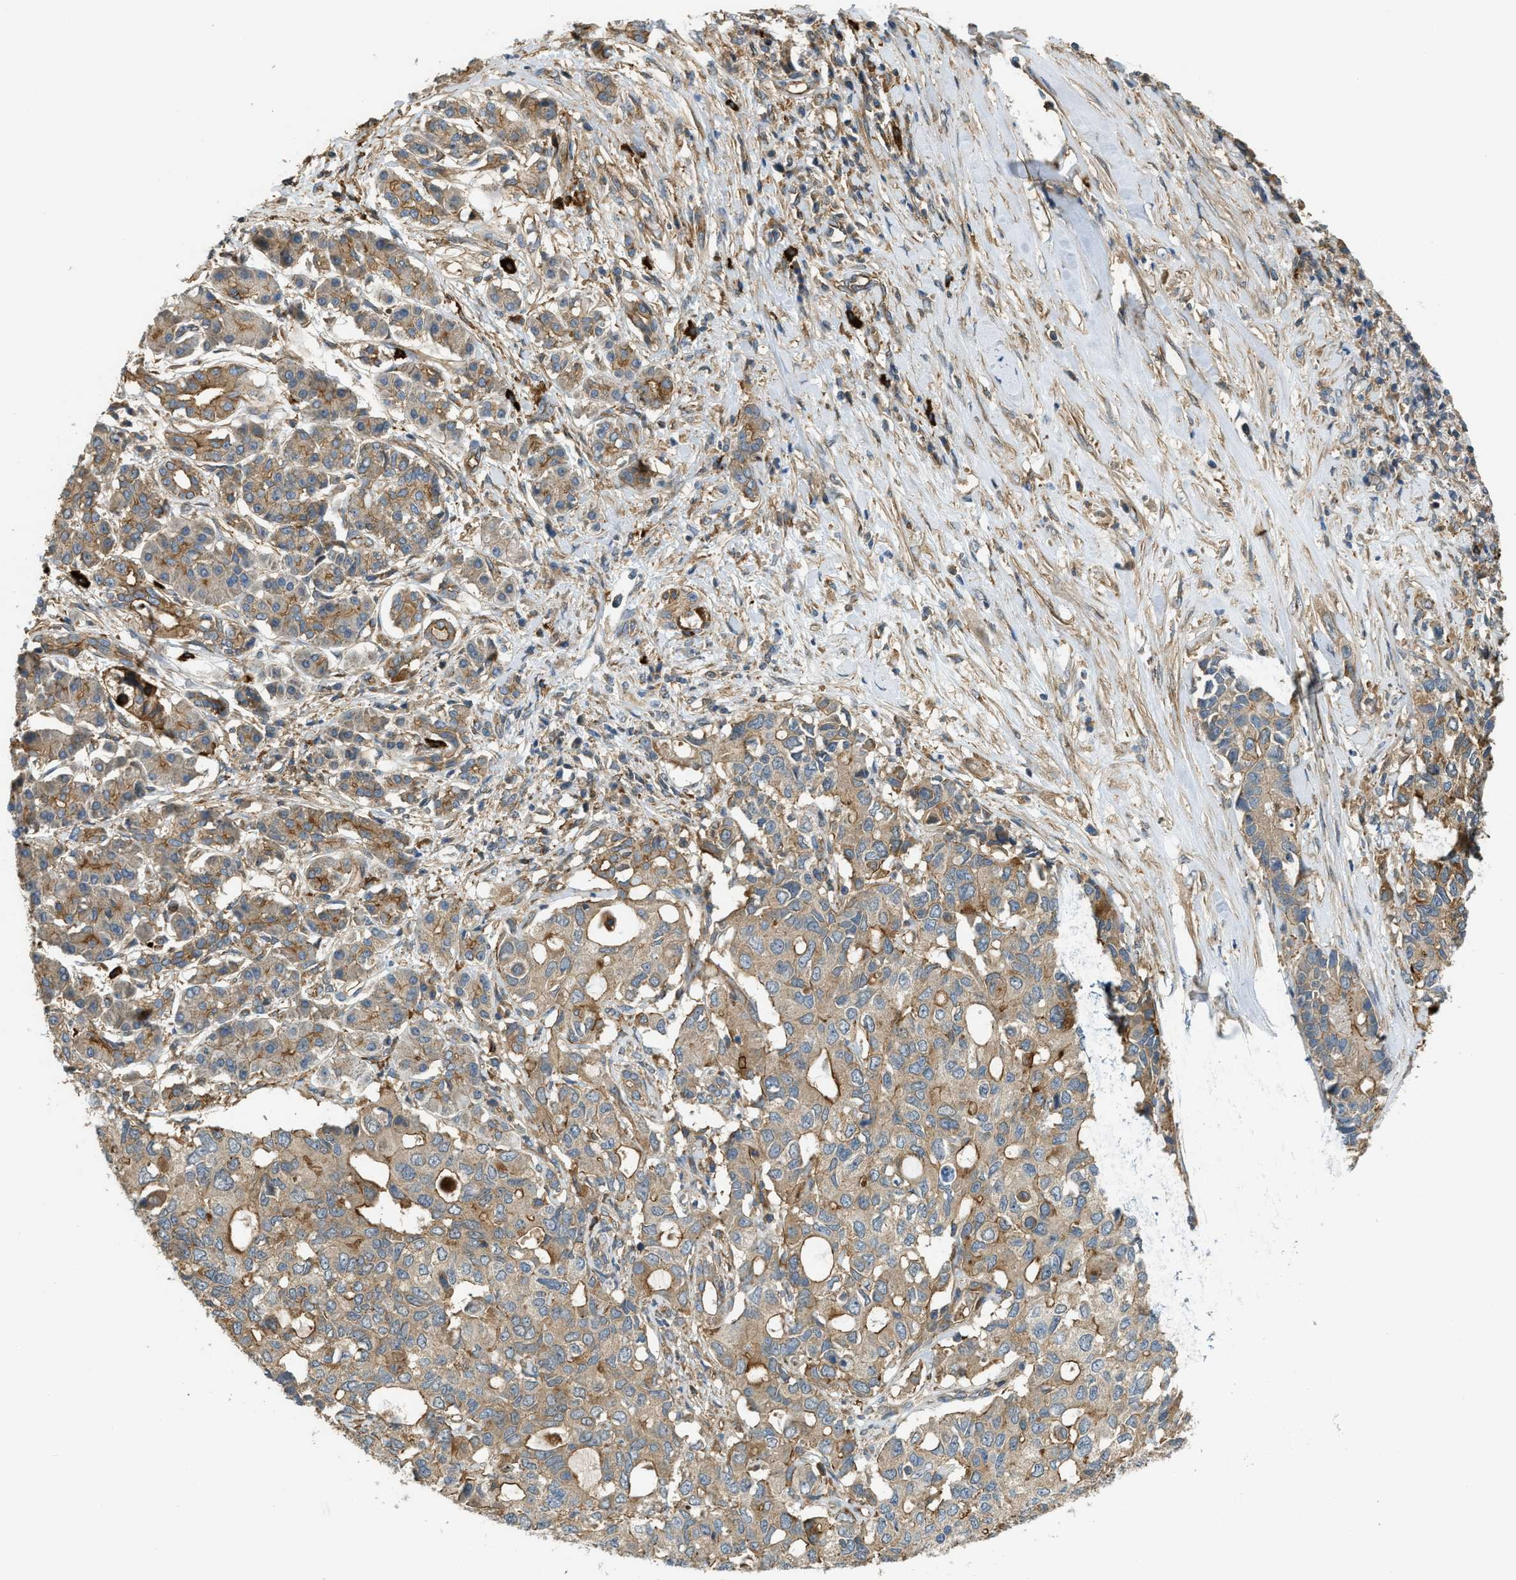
{"staining": {"intensity": "weak", "quantity": ">75%", "location": "cytoplasmic/membranous"}, "tissue": "pancreatic cancer", "cell_type": "Tumor cells", "image_type": "cancer", "snomed": [{"axis": "morphology", "description": "Adenocarcinoma, NOS"}, {"axis": "topography", "description": "Pancreas"}], "caption": "Human adenocarcinoma (pancreatic) stained with a brown dye shows weak cytoplasmic/membranous positive staining in about >75% of tumor cells.", "gene": "BAG4", "patient": {"sex": "female", "age": 56}}